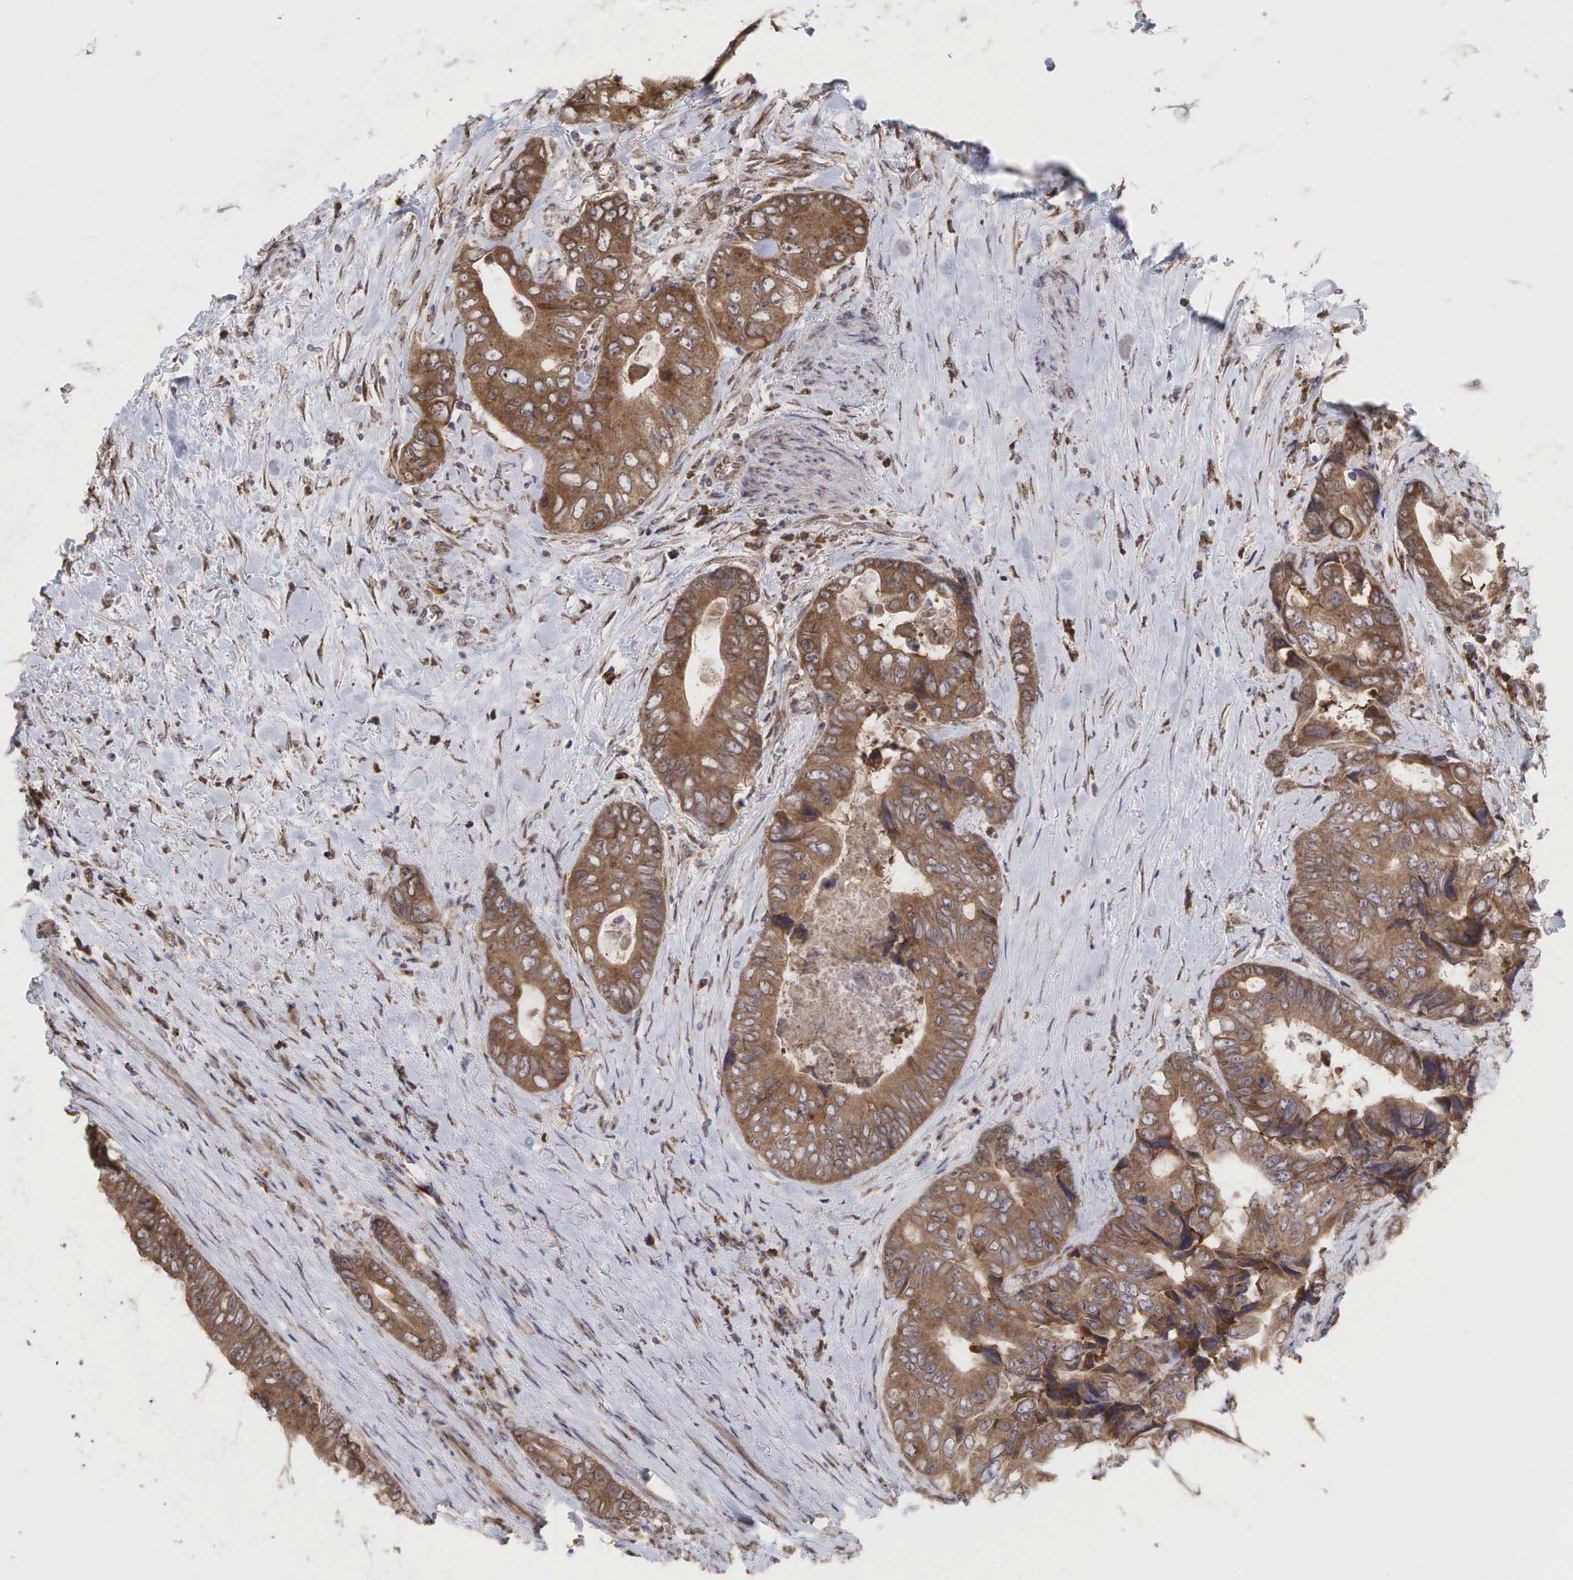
{"staining": {"intensity": "moderate", "quantity": ">75%", "location": "cytoplasmic/membranous"}, "tissue": "colorectal cancer", "cell_type": "Tumor cells", "image_type": "cancer", "snomed": [{"axis": "morphology", "description": "Adenocarcinoma, NOS"}, {"axis": "topography", "description": "Rectum"}], "caption": "This is a histology image of immunohistochemistry staining of colorectal adenocarcinoma, which shows moderate expression in the cytoplasmic/membranous of tumor cells.", "gene": "PABPC5", "patient": {"sex": "female", "age": 67}}